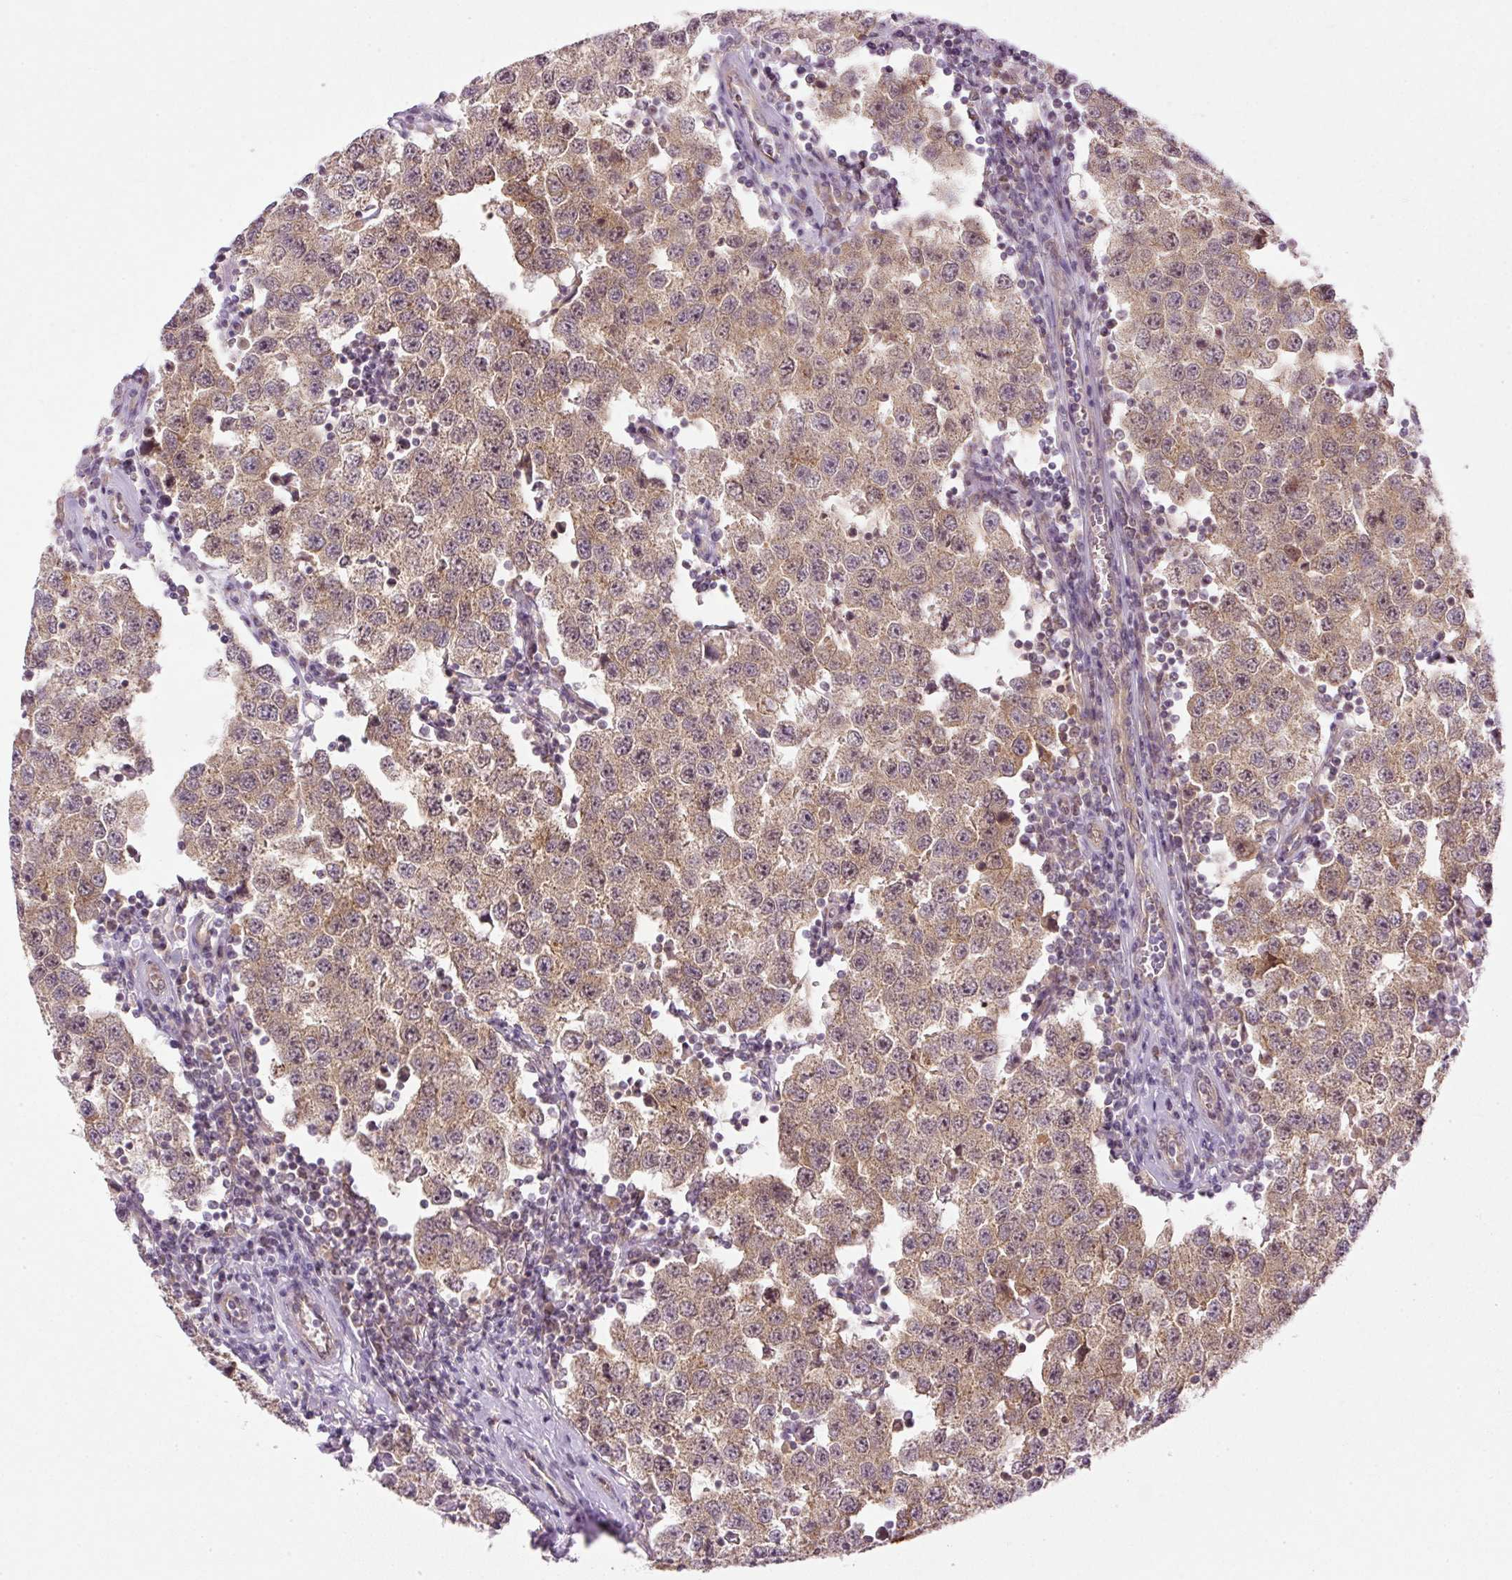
{"staining": {"intensity": "moderate", "quantity": ">75%", "location": "cytoplasmic/membranous"}, "tissue": "testis cancer", "cell_type": "Tumor cells", "image_type": "cancer", "snomed": [{"axis": "morphology", "description": "Seminoma, NOS"}, {"axis": "topography", "description": "Testis"}], "caption": "Immunohistochemistry image of human testis seminoma stained for a protein (brown), which displays medium levels of moderate cytoplasmic/membranous expression in about >75% of tumor cells.", "gene": "MZT2B", "patient": {"sex": "male", "age": 34}}